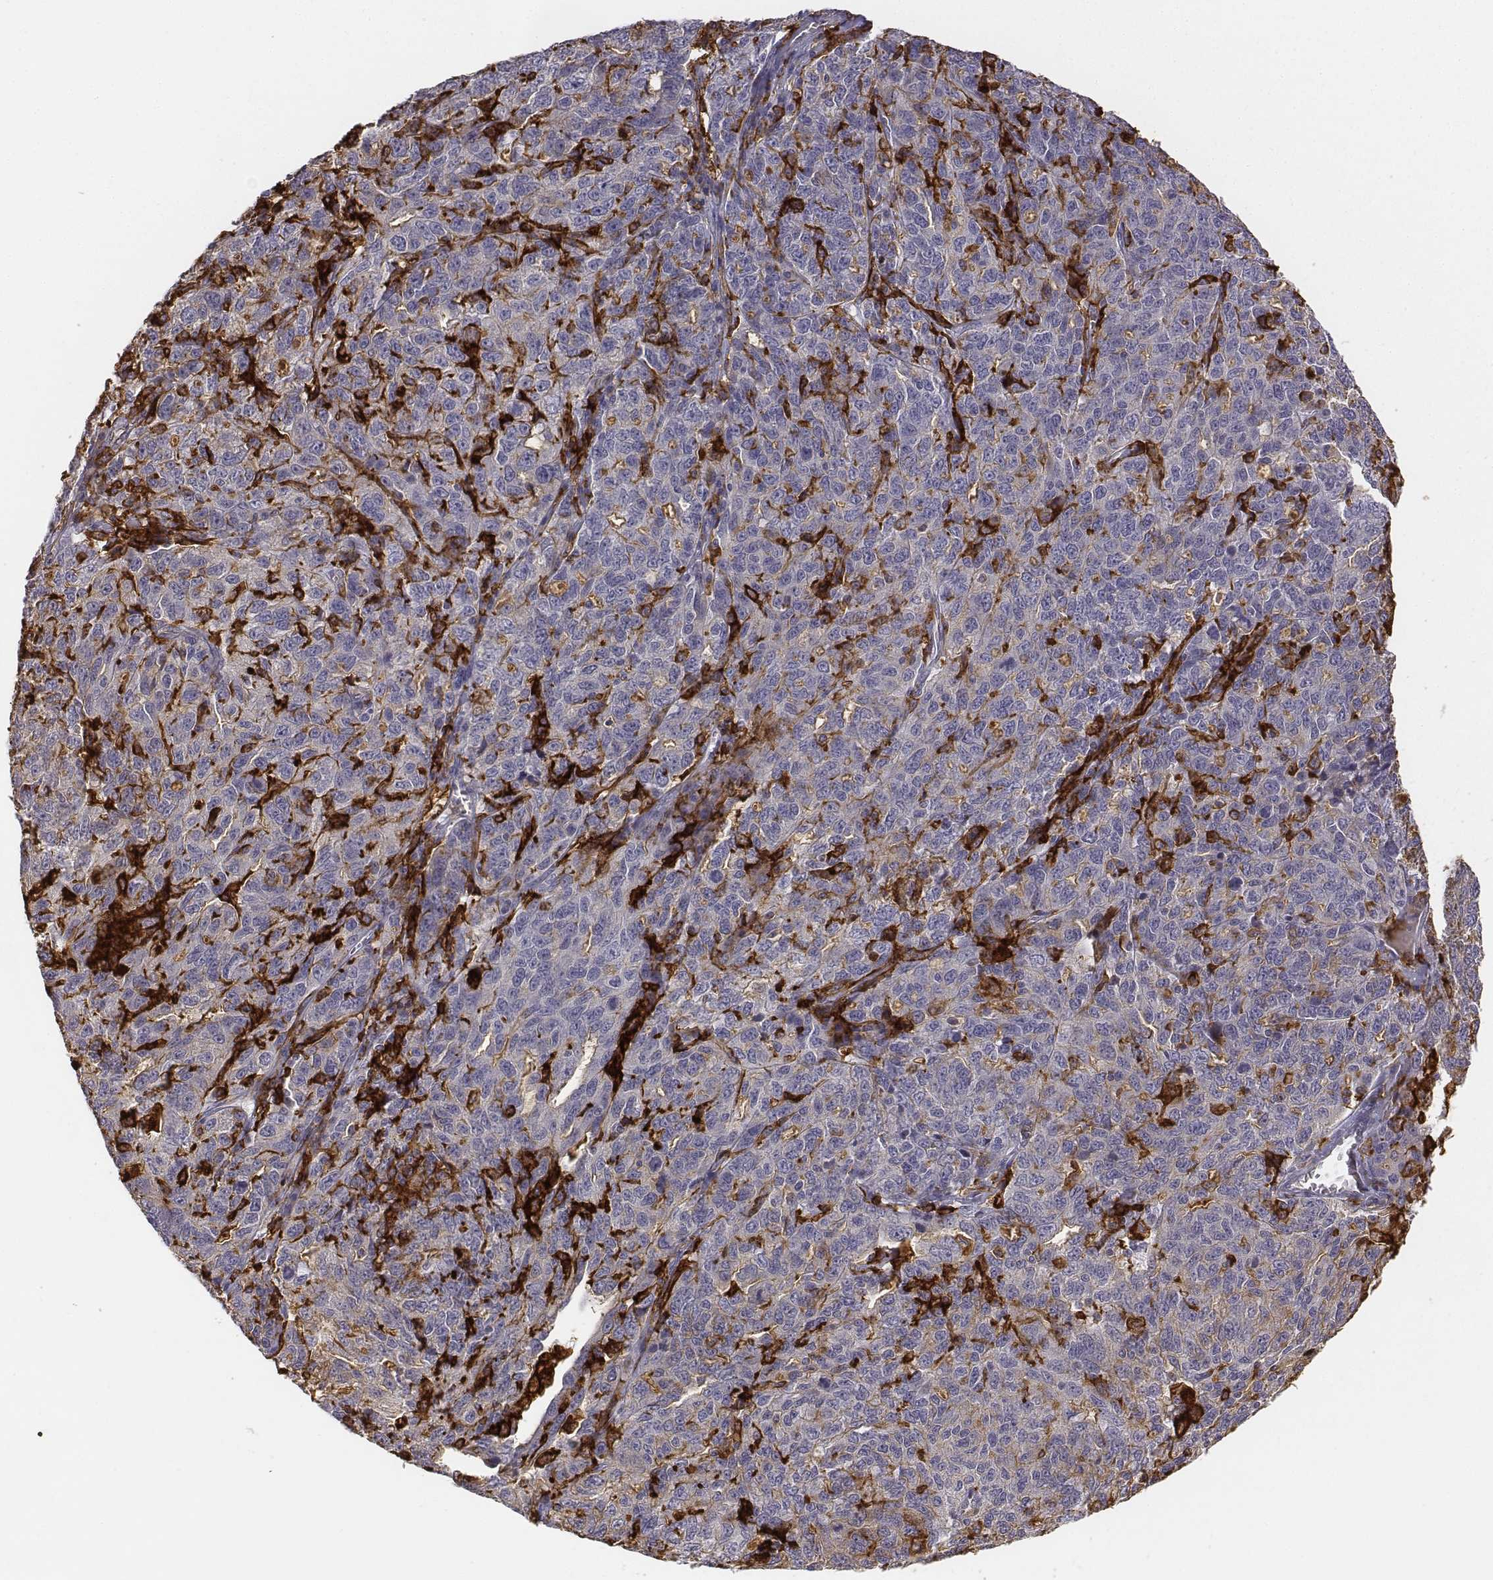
{"staining": {"intensity": "negative", "quantity": "none", "location": "none"}, "tissue": "ovarian cancer", "cell_type": "Tumor cells", "image_type": "cancer", "snomed": [{"axis": "morphology", "description": "Cystadenocarcinoma, serous, NOS"}, {"axis": "topography", "description": "Ovary"}], "caption": "This is a histopathology image of IHC staining of ovarian cancer, which shows no expression in tumor cells.", "gene": "CD14", "patient": {"sex": "female", "age": 71}}